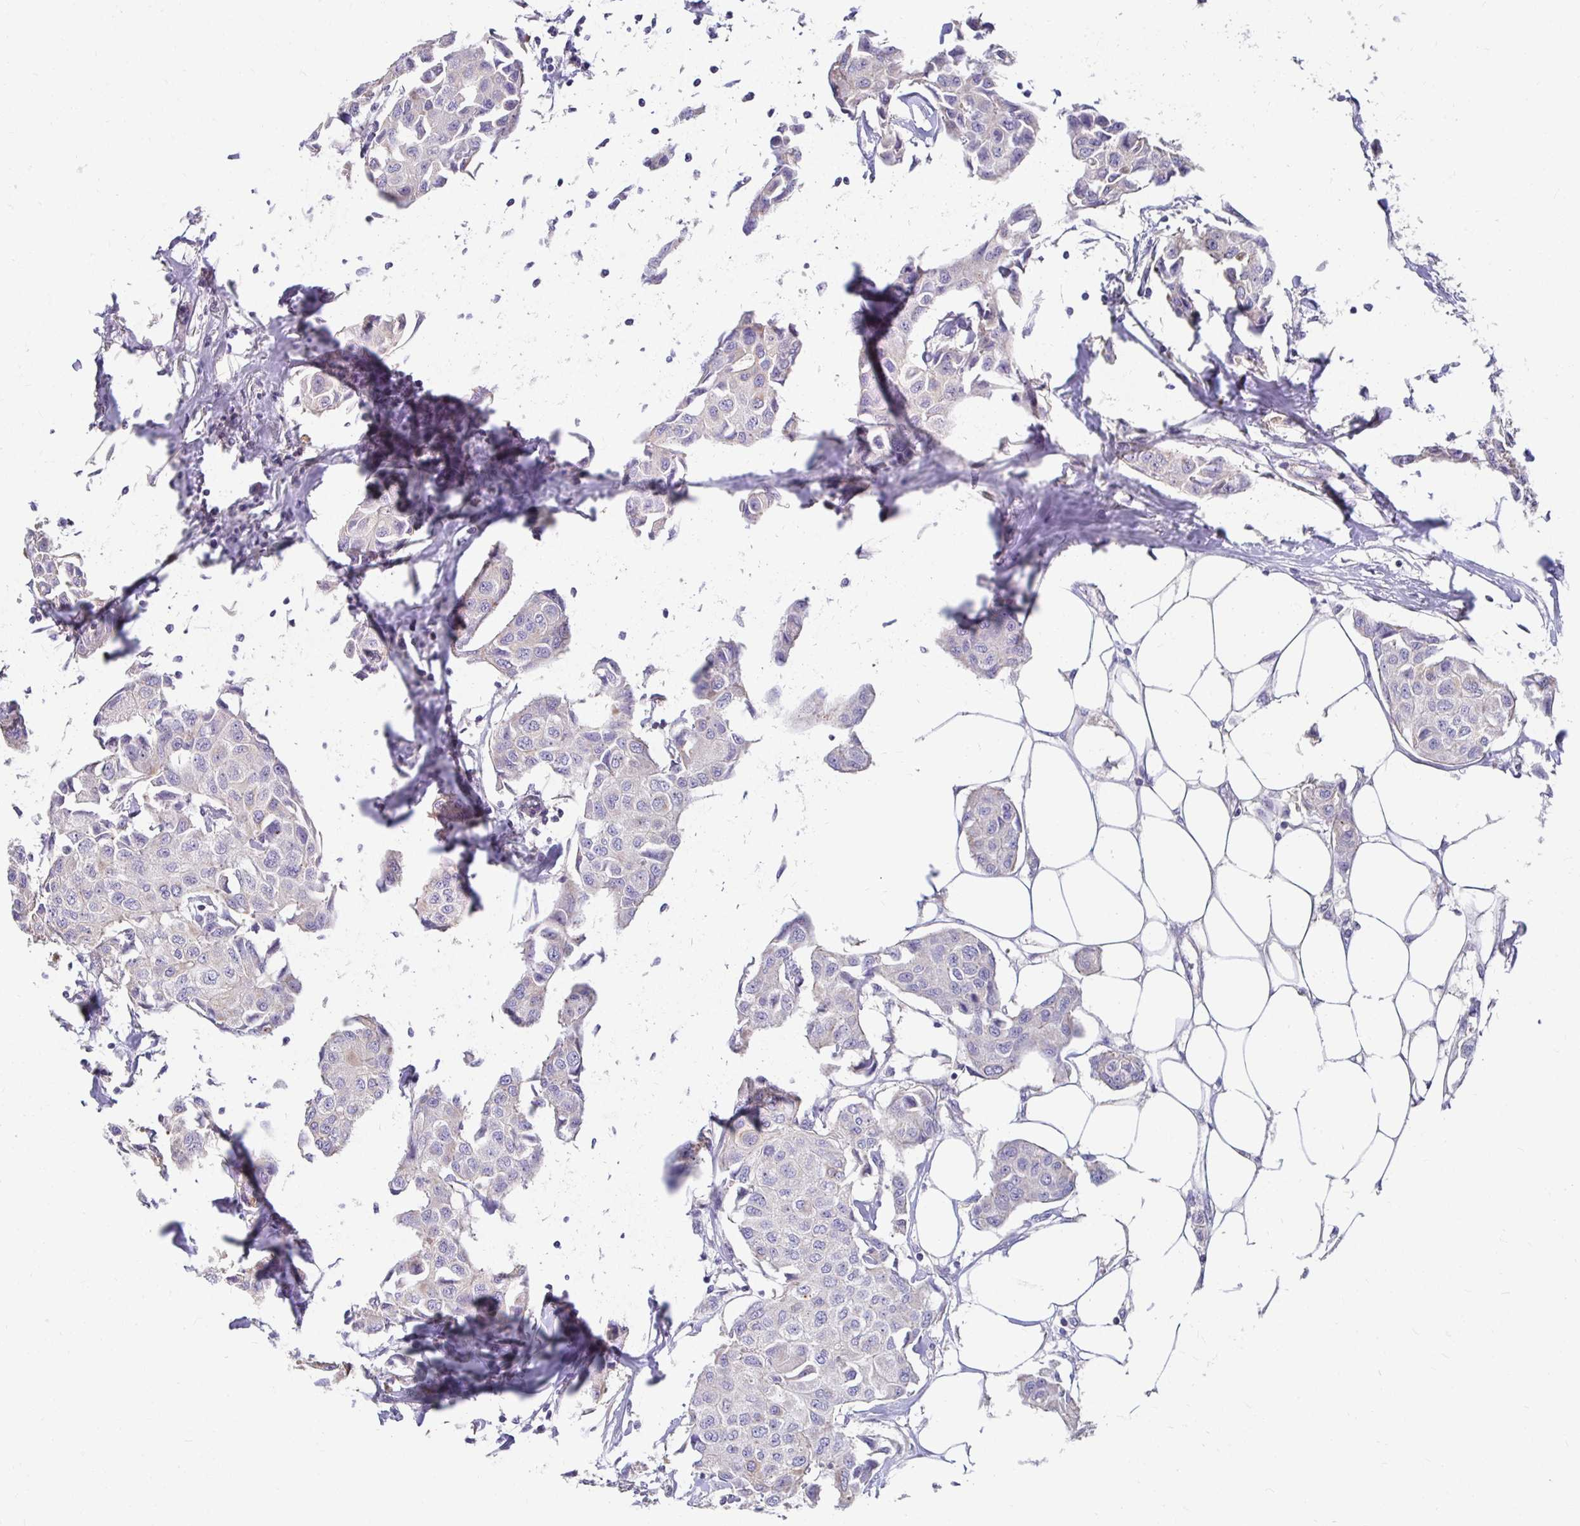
{"staining": {"intensity": "negative", "quantity": "none", "location": "none"}, "tissue": "breast cancer", "cell_type": "Tumor cells", "image_type": "cancer", "snomed": [{"axis": "morphology", "description": "Duct carcinoma"}, {"axis": "topography", "description": "Breast"}, {"axis": "topography", "description": "Lymph node"}], "caption": "DAB immunohistochemical staining of human breast cancer (infiltrating ductal carcinoma) displays no significant expression in tumor cells.", "gene": "AKAP6", "patient": {"sex": "female", "age": 80}}